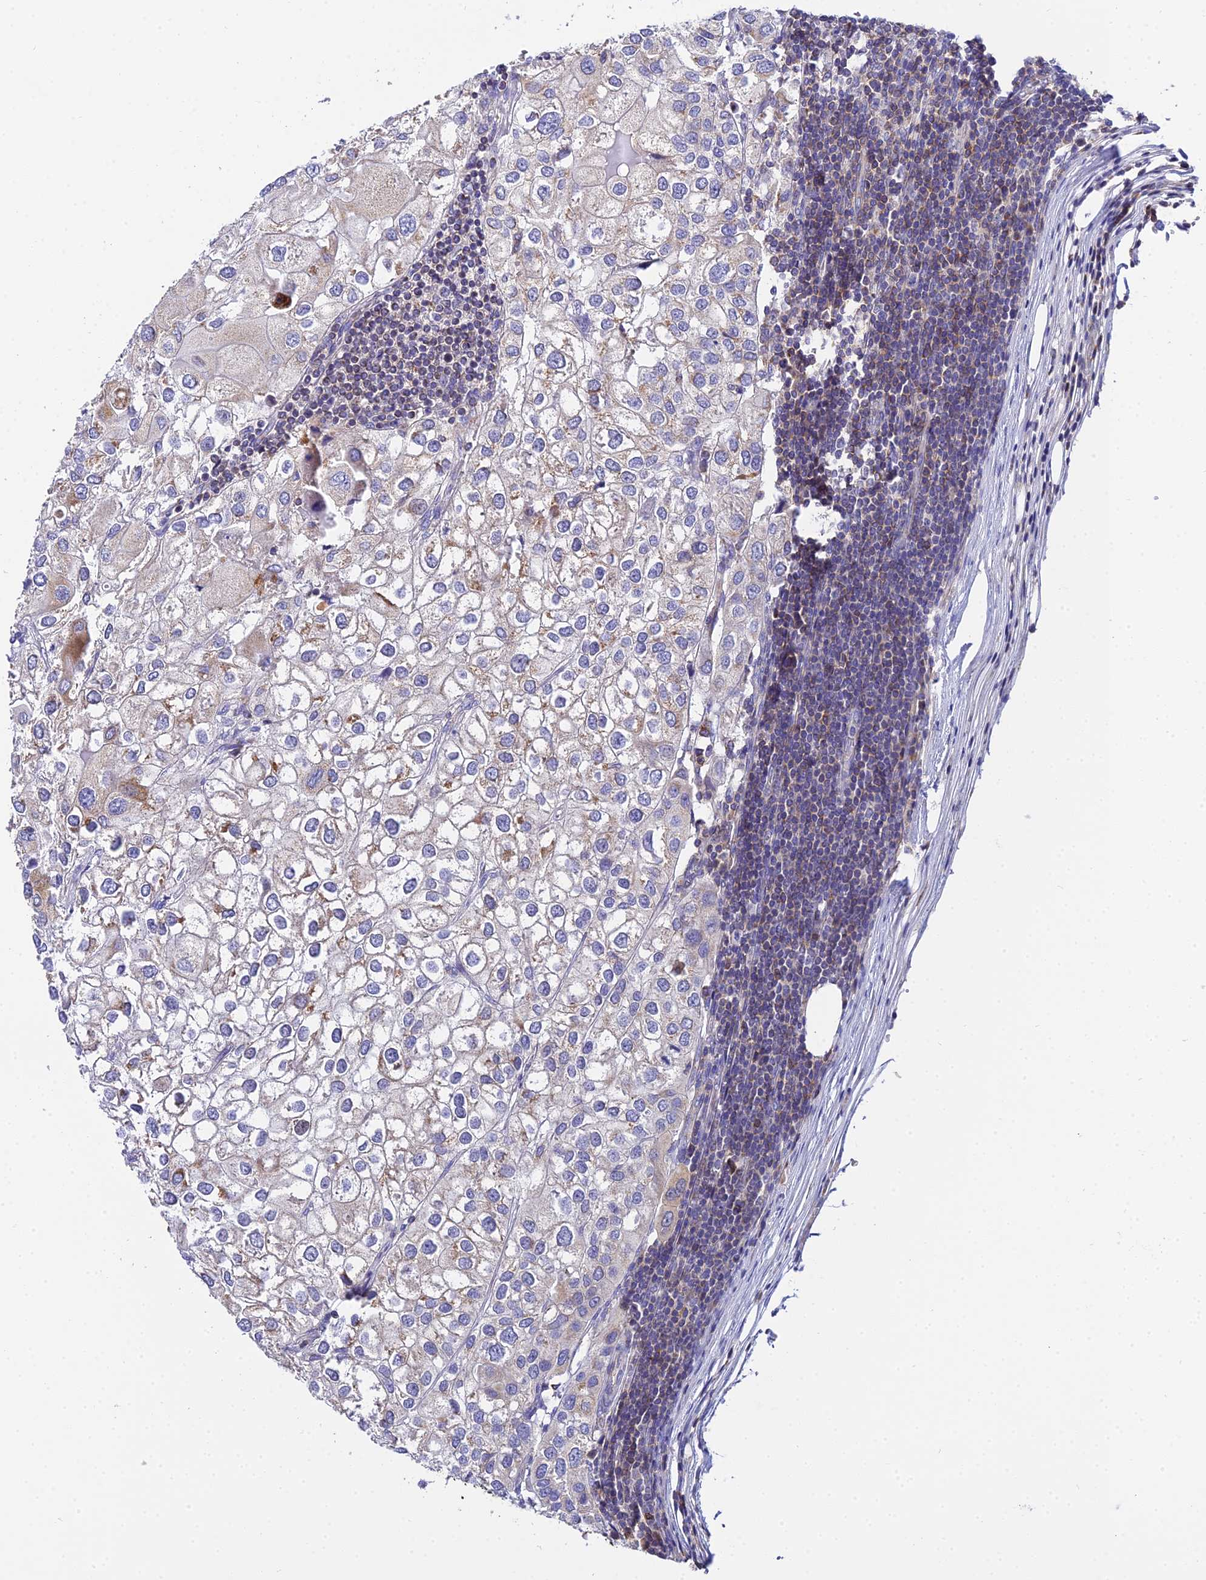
{"staining": {"intensity": "weak", "quantity": "25%-75%", "location": "cytoplasmic/membranous"}, "tissue": "urothelial cancer", "cell_type": "Tumor cells", "image_type": "cancer", "snomed": [{"axis": "morphology", "description": "Urothelial carcinoma, High grade"}, {"axis": "topography", "description": "Urinary bladder"}], "caption": "IHC staining of high-grade urothelial carcinoma, which exhibits low levels of weak cytoplasmic/membranous expression in about 25%-75% of tumor cells indicating weak cytoplasmic/membranous protein staining. The staining was performed using DAB (3,3'-diaminobenzidine) (brown) for protein detection and nuclei were counterstained in hematoxylin (blue).", "gene": "NIPSNAP3A", "patient": {"sex": "male", "age": 64}}